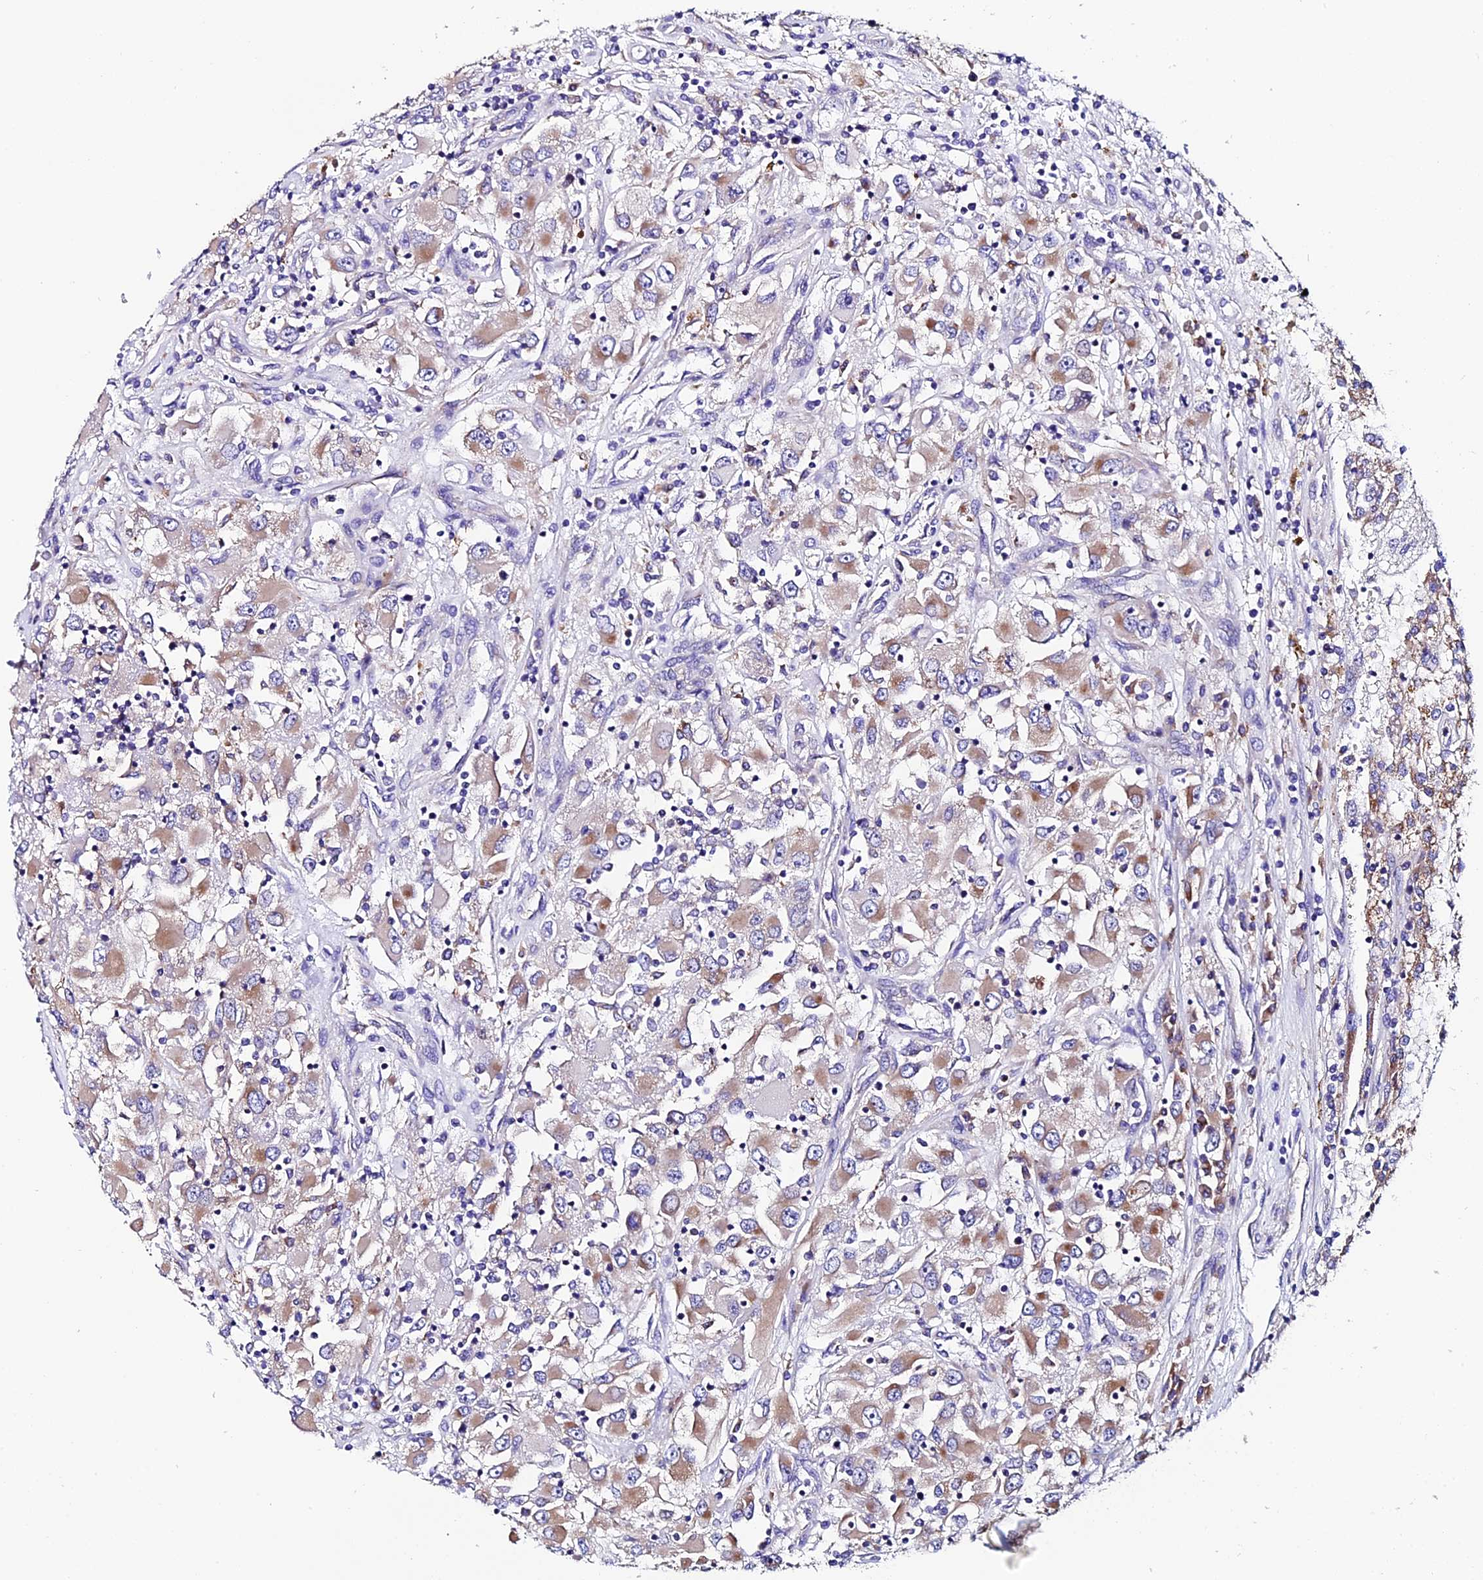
{"staining": {"intensity": "moderate", "quantity": "25%-75%", "location": "cytoplasmic/membranous"}, "tissue": "renal cancer", "cell_type": "Tumor cells", "image_type": "cancer", "snomed": [{"axis": "morphology", "description": "Adenocarcinoma, NOS"}, {"axis": "topography", "description": "Kidney"}], "caption": "A brown stain shows moderate cytoplasmic/membranous staining of a protein in human renal cancer (adenocarcinoma) tumor cells.", "gene": "COMTD1", "patient": {"sex": "female", "age": 52}}